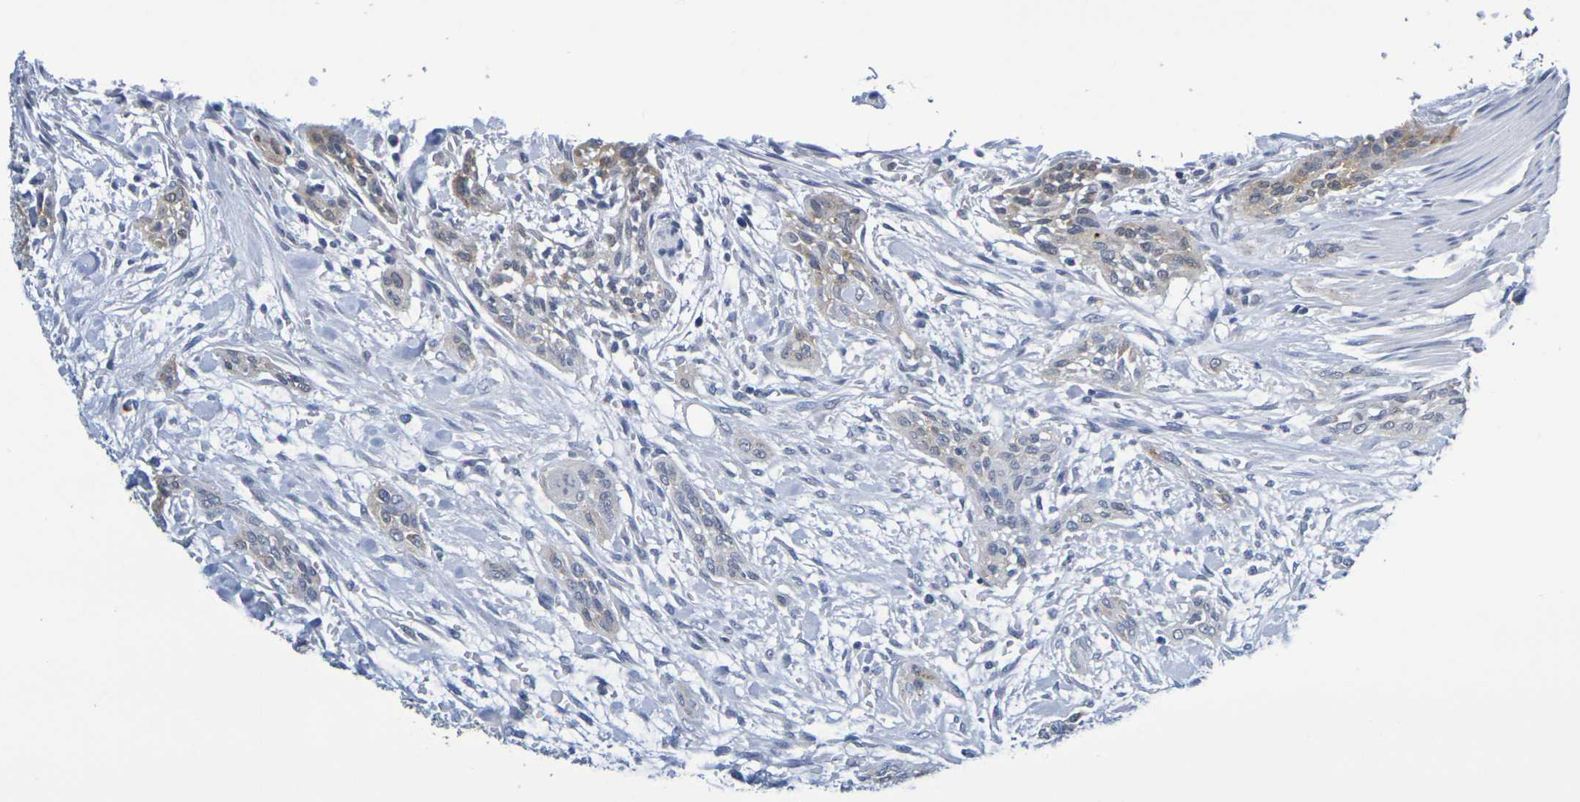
{"staining": {"intensity": "moderate", "quantity": ">75%", "location": "cytoplasmic/membranous"}, "tissue": "urothelial cancer", "cell_type": "Tumor cells", "image_type": "cancer", "snomed": [{"axis": "morphology", "description": "Urothelial carcinoma, High grade"}, {"axis": "topography", "description": "Urinary bladder"}], "caption": "The immunohistochemical stain shows moderate cytoplasmic/membranous positivity in tumor cells of urothelial carcinoma (high-grade) tissue.", "gene": "CHRNB1", "patient": {"sex": "male", "age": 35}}